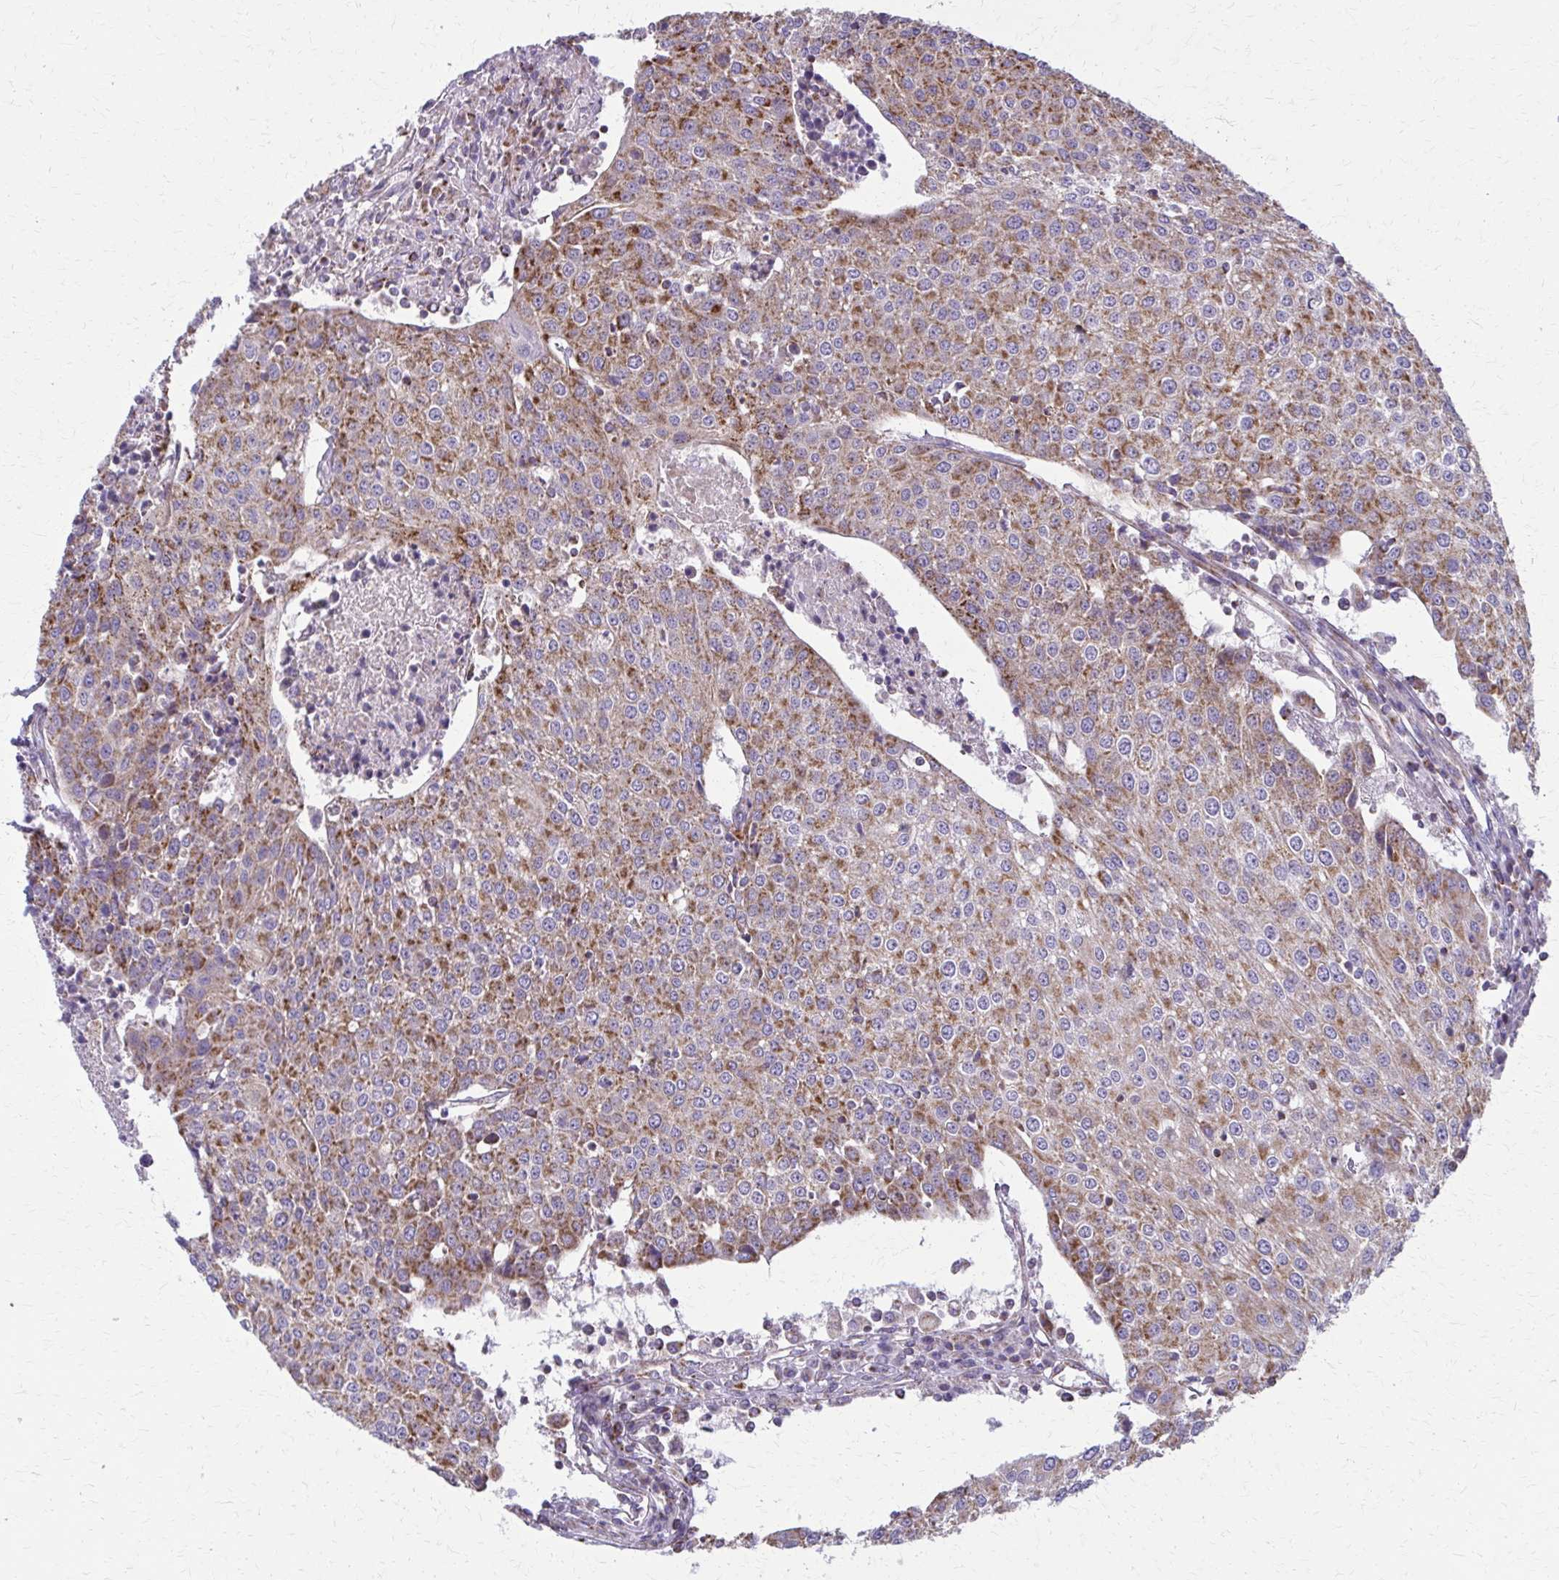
{"staining": {"intensity": "moderate", "quantity": ">75%", "location": "cytoplasmic/membranous"}, "tissue": "urothelial cancer", "cell_type": "Tumor cells", "image_type": "cancer", "snomed": [{"axis": "morphology", "description": "Urothelial carcinoma, High grade"}, {"axis": "topography", "description": "Urinary bladder"}], "caption": "Human urothelial cancer stained for a protein (brown) reveals moderate cytoplasmic/membranous positive expression in about >75% of tumor cells.", "gene": "TVP23A", "patient": {"sex": "female", "age": 85}}